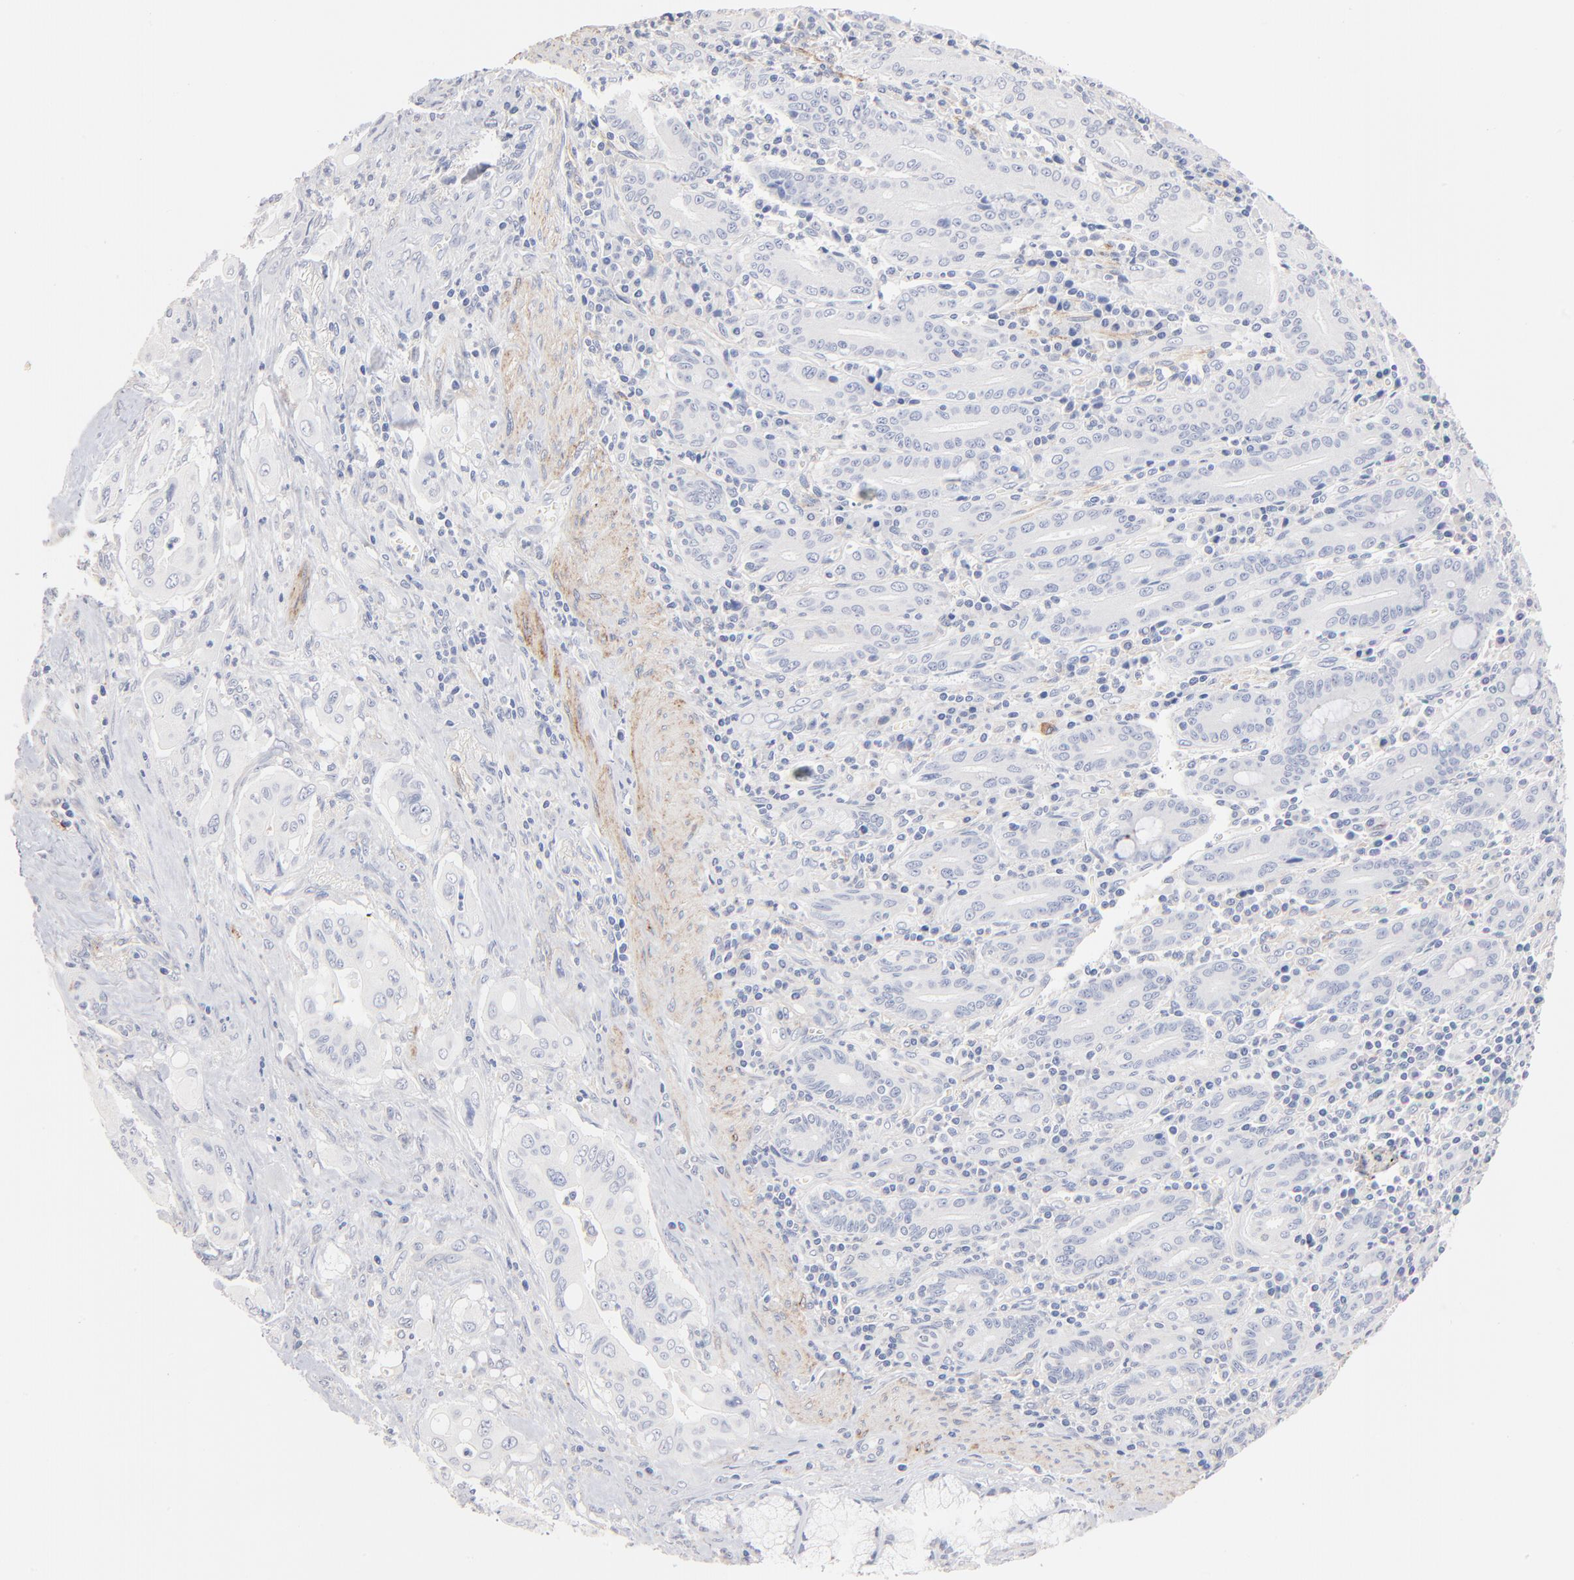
{"staining": {"intensity": "negative", "quantity": "none", "location": "none"}, "tissue": "pancreatic cancer", "cell_type": "Tumor cells", "image_type": "cancer", "snomed": [{"axis": "morphology", "description": "Adenocarcinoma, NOS"}, {"axis": "topography", "description": "Pancreas"}], "caption": "High magnification brightfield microscopy of pancreatic adenocarcinoma stained with DAB (3,3'-diaminobenzidine) (brown) and counterstained with hematoxylin (blue): tumor cells show no significant expression.", "gene": "ITGA8", "patient": {"sex": "male", "age": 77}}